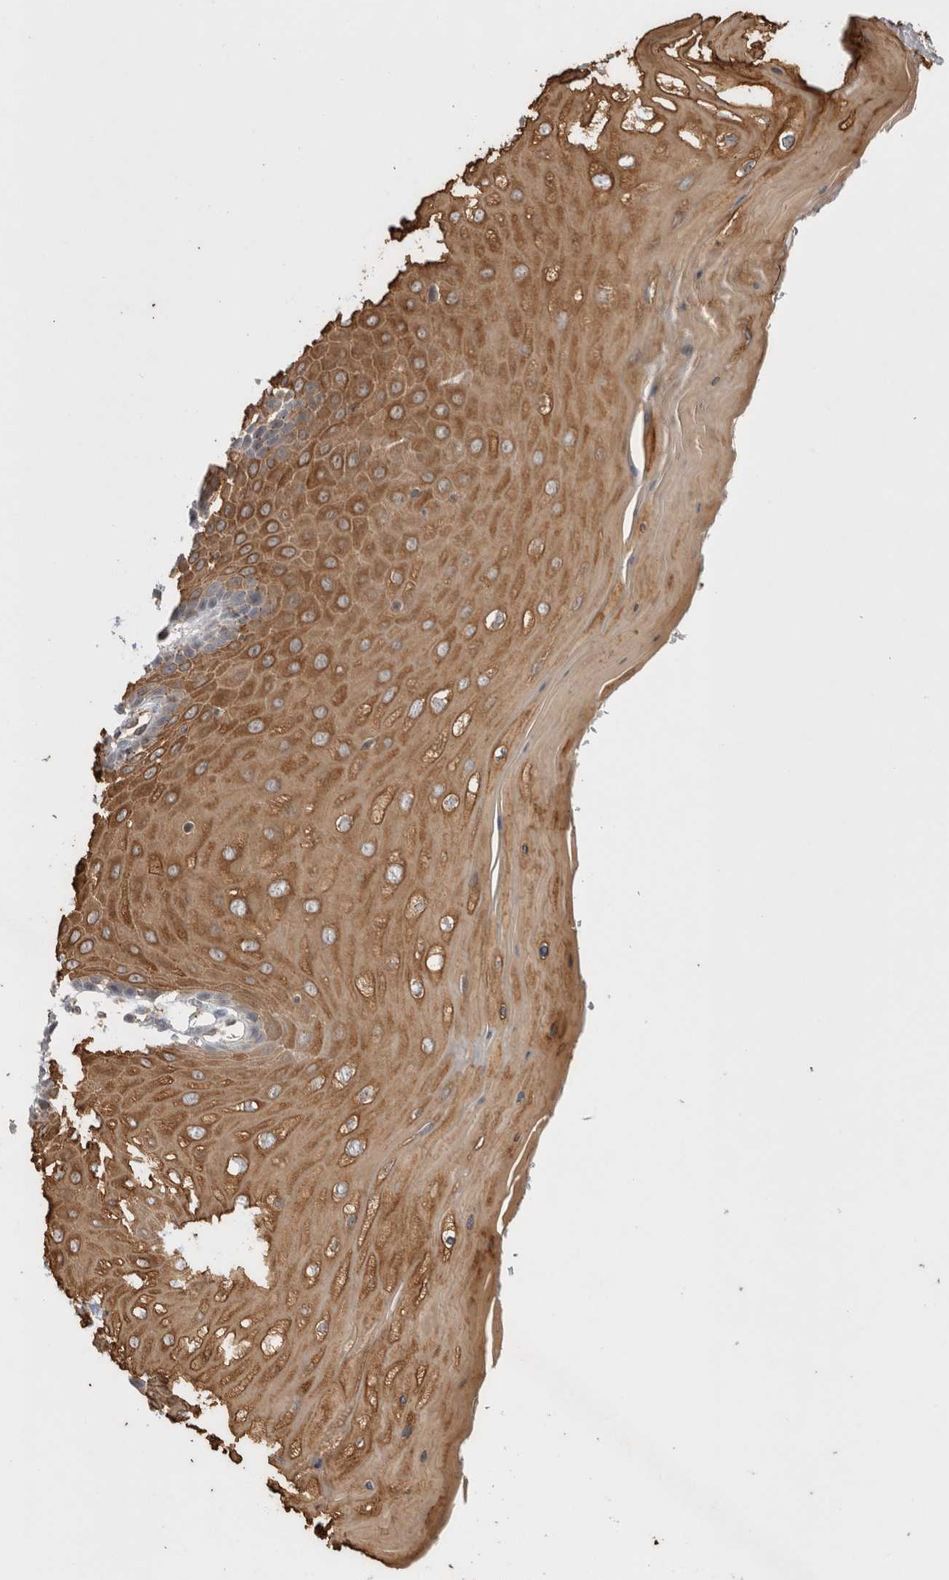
{"staining": {"intensity": "moderate", "quantity": ">75%", "location": "cytoplasmic/membranous"}, "tissue": "cervix", "cell_type": "Glandular cells", "image_type": "normal", "snomed": [{"axis": "morphology", "description": "Normal tissue, NOS"}, {"axis": "topography", "description": "Cervix"}], "caption": "This micrograph reveals immunohistochemistry staining of normal human cervix, with medium moderate cytoplasmic/membranous staining in about >75% of glandular cells.", "gene": "VPS28", "patient": {"sex": "female", "age": 55}}